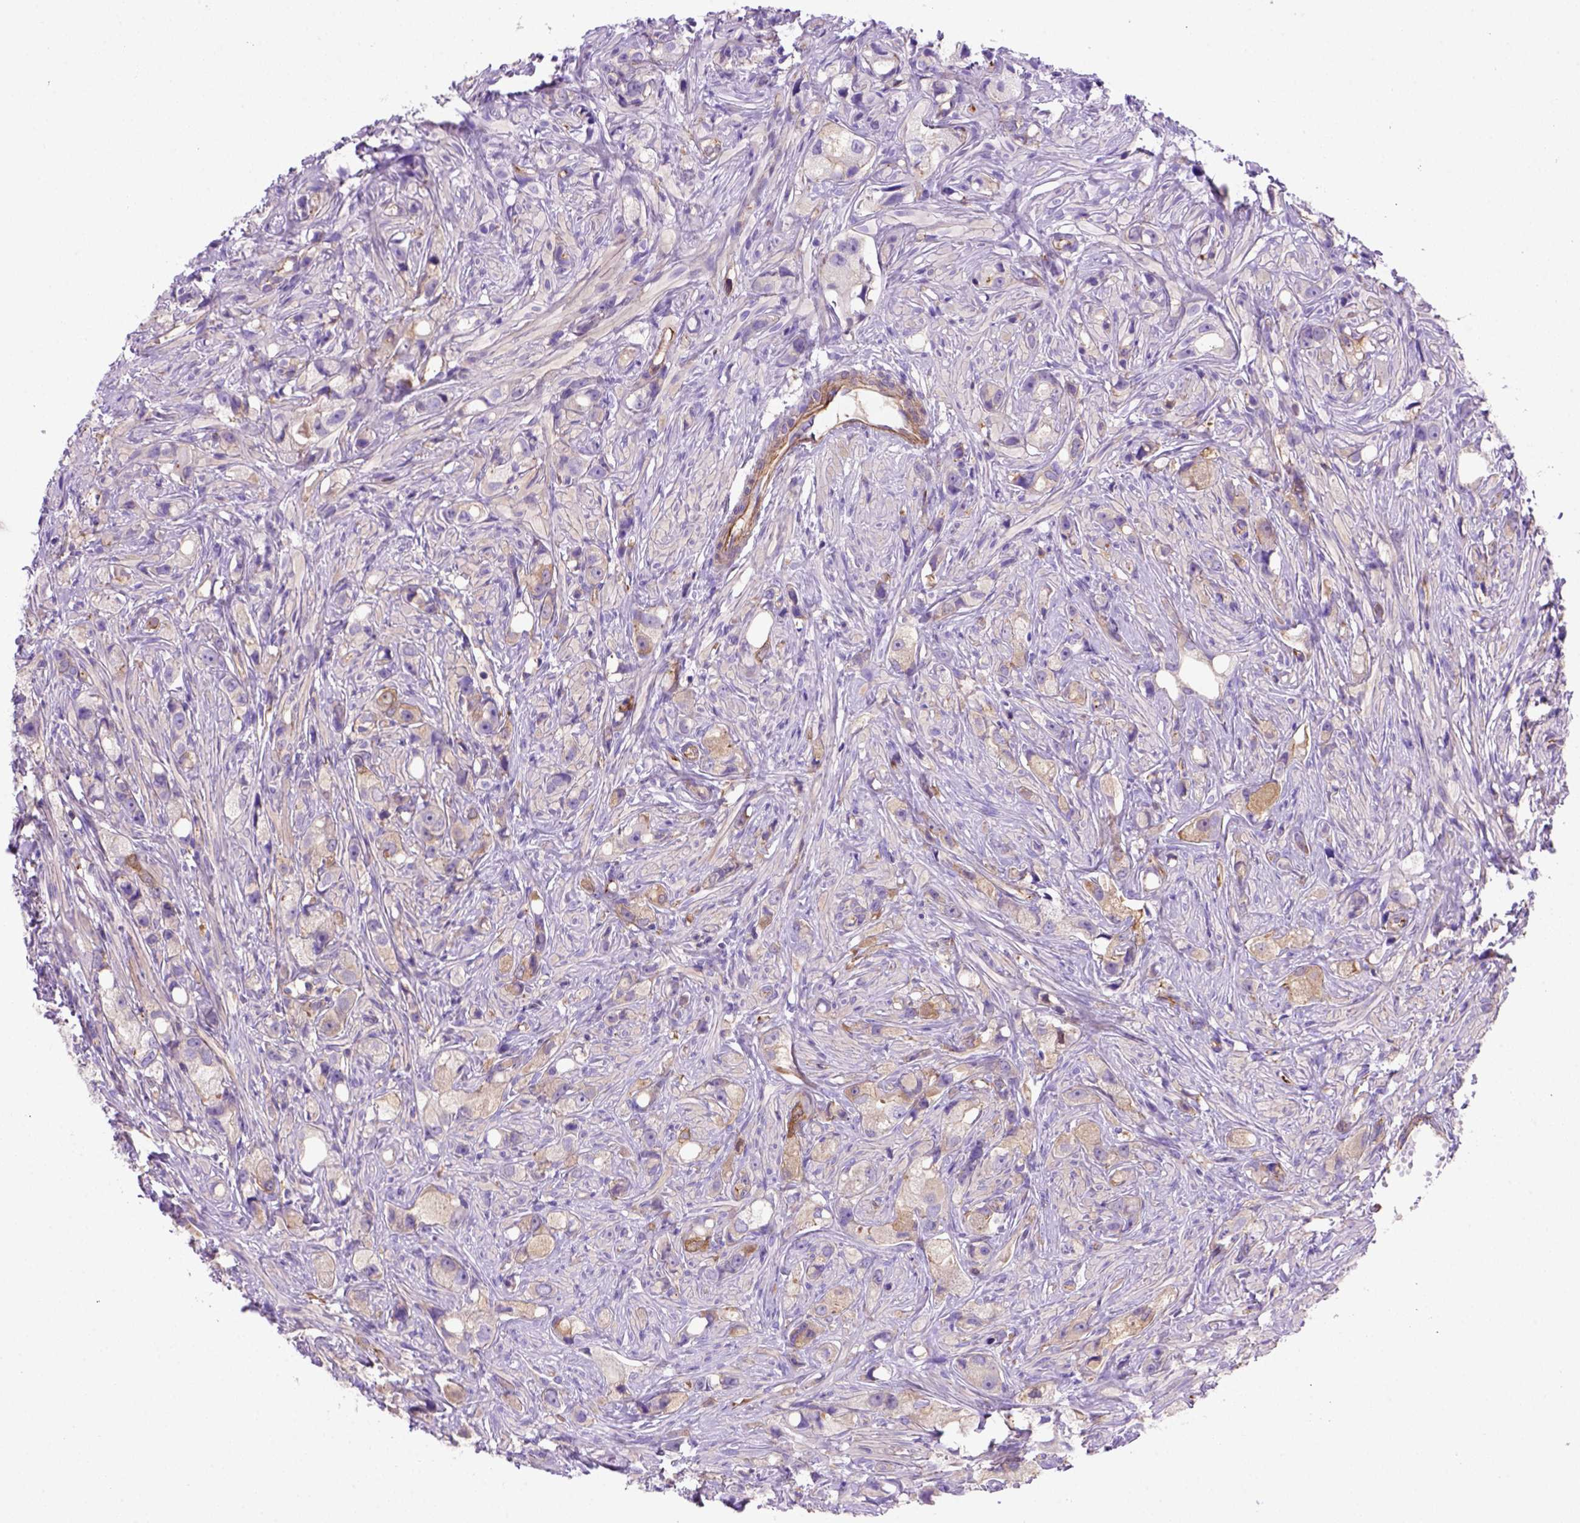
{"staining": {"intensity": "moderate", "quantity": "<25%", "location": "cytoplasmic/membranous"}, "tissue": "prostate cancer", "cell_type": "Tumor cells", "image_type": "cancer", "snomed": [{"axis": "morphology", "description": "Adenocarcinoma, High grade"}, {"axis": "topography", "description": "Prostate"}], "caption": "IHC histopathology image of neoplastic tissue: human prostate cancer (high-grade adenocarcinoma) stained using immunohistochemistry (IHC) shows low levels of moderate protein expression localized specifically in the cytoplasmic/membranous of tumor cells, appearing as a cytoplasmic/membranous brown color.", "gene": "PEX12", "patient": {"sex": "male", "age": 75}}